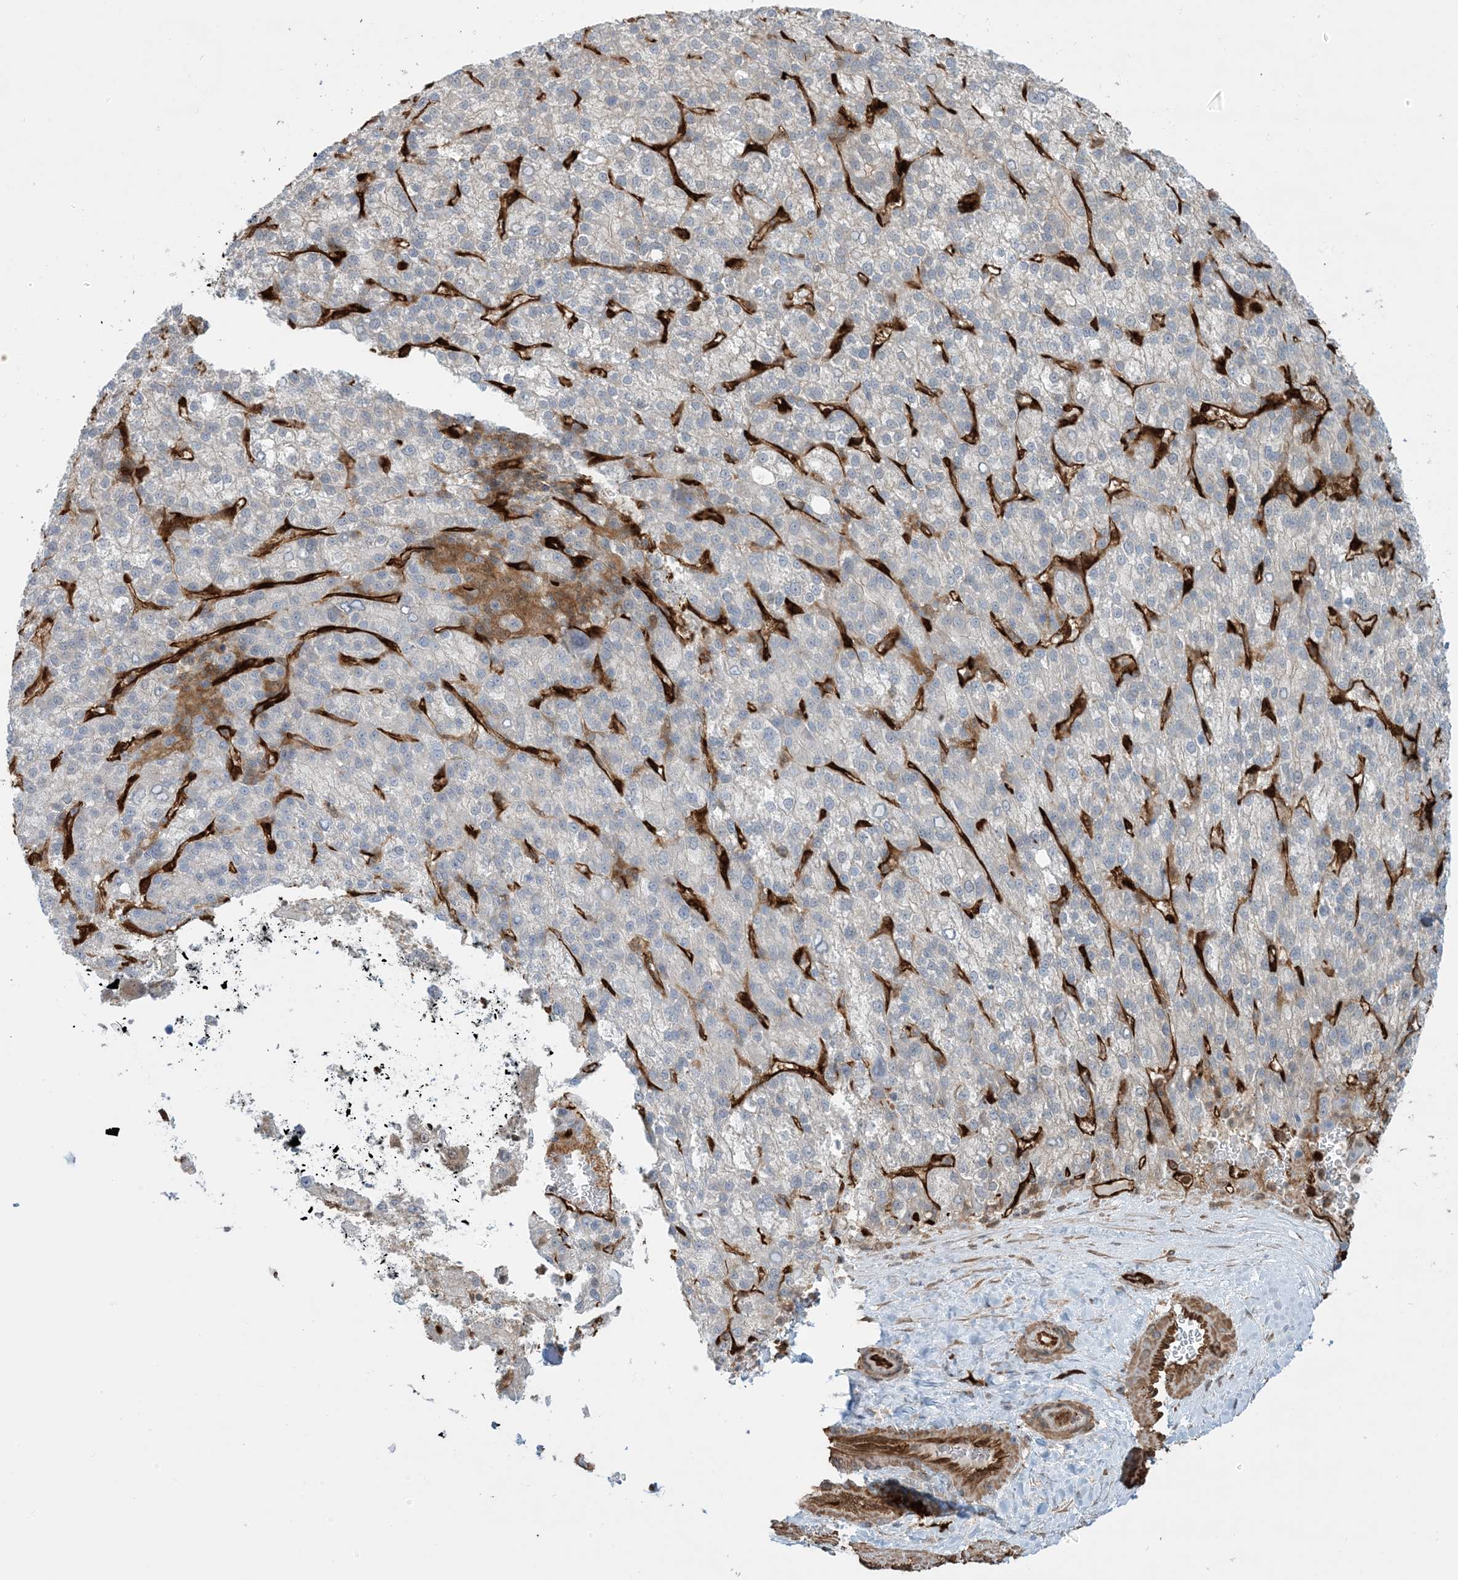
{"staining": {"intensity": "negative", "quantity": "none", "location": "none"}, "tissue": "liver cancer", "cell_type": "Tumor cells", "image_type": "cancer", "snomed": [{"axis": "morphology", "description": "Carcinoma, Hepatocellular, NOS"}, {"axis": "topography", "description": "Liver"}], "caption": "Human hepatocellular carcinoma (liver) stained for a protein using immunohistochemistry demonstrates no positivity in tumor cells.", "gene": "PPM1F", "patient": {"sex": "female", "age": 58}}